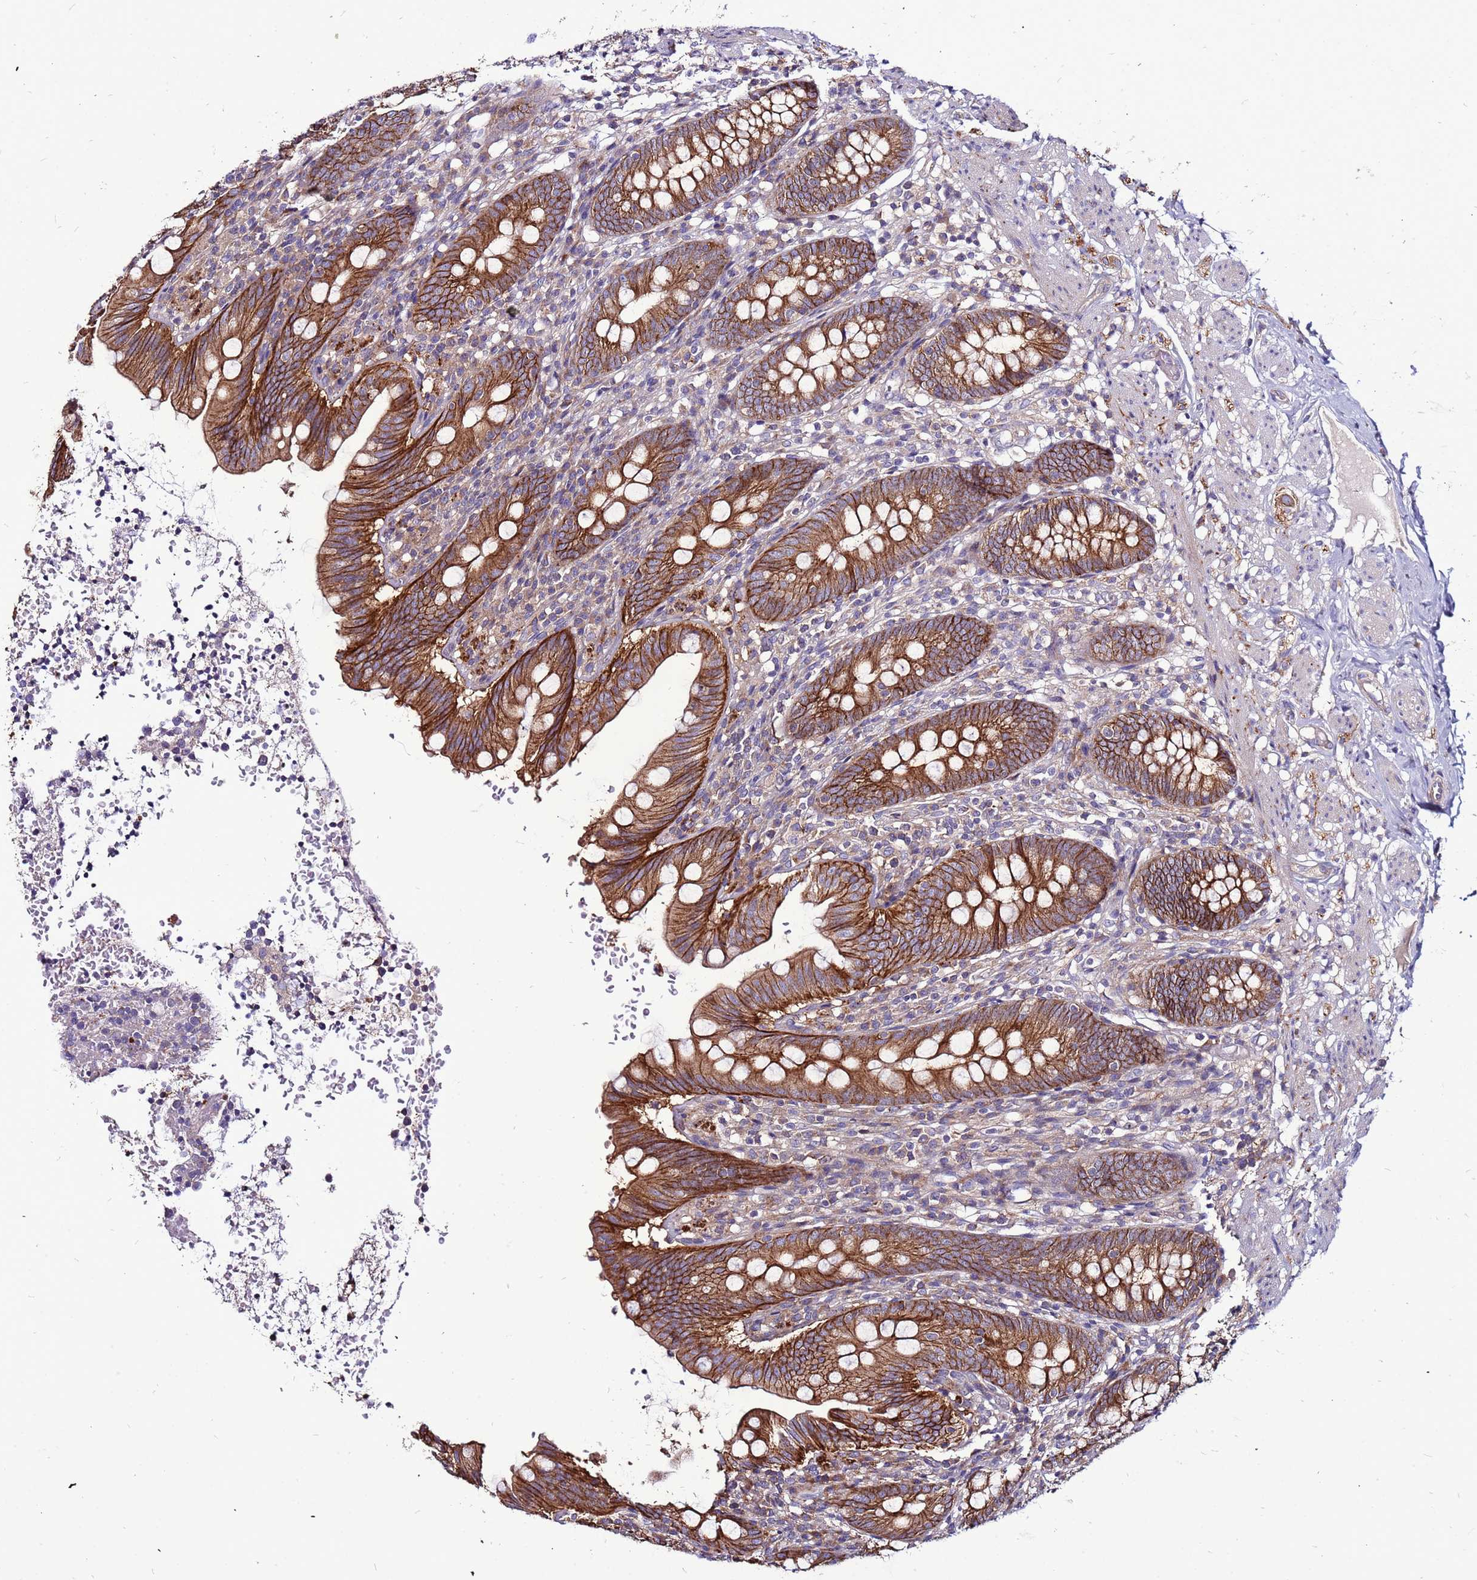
{"staining": {"intensity": "strong", "quantity": ">75%", "location": "cytoplasmic/membranous"}, "tissue": "appendix", "cell_type": "Glandular cells", "image_type": "normal", "snomed": [{"axis": "morphology", "description": "Normal tissue, NOS"}, {"axis": "topography", "description": "Appendix"}], "caption": "An image showing strong cytoplasmic/membranous staining in approximately >75% of glandular cells in normal appendix, as visualized by brown immunohistochemical staining.", "gene": "GPN3", "patient": {"sex": "male", "age": 55}}